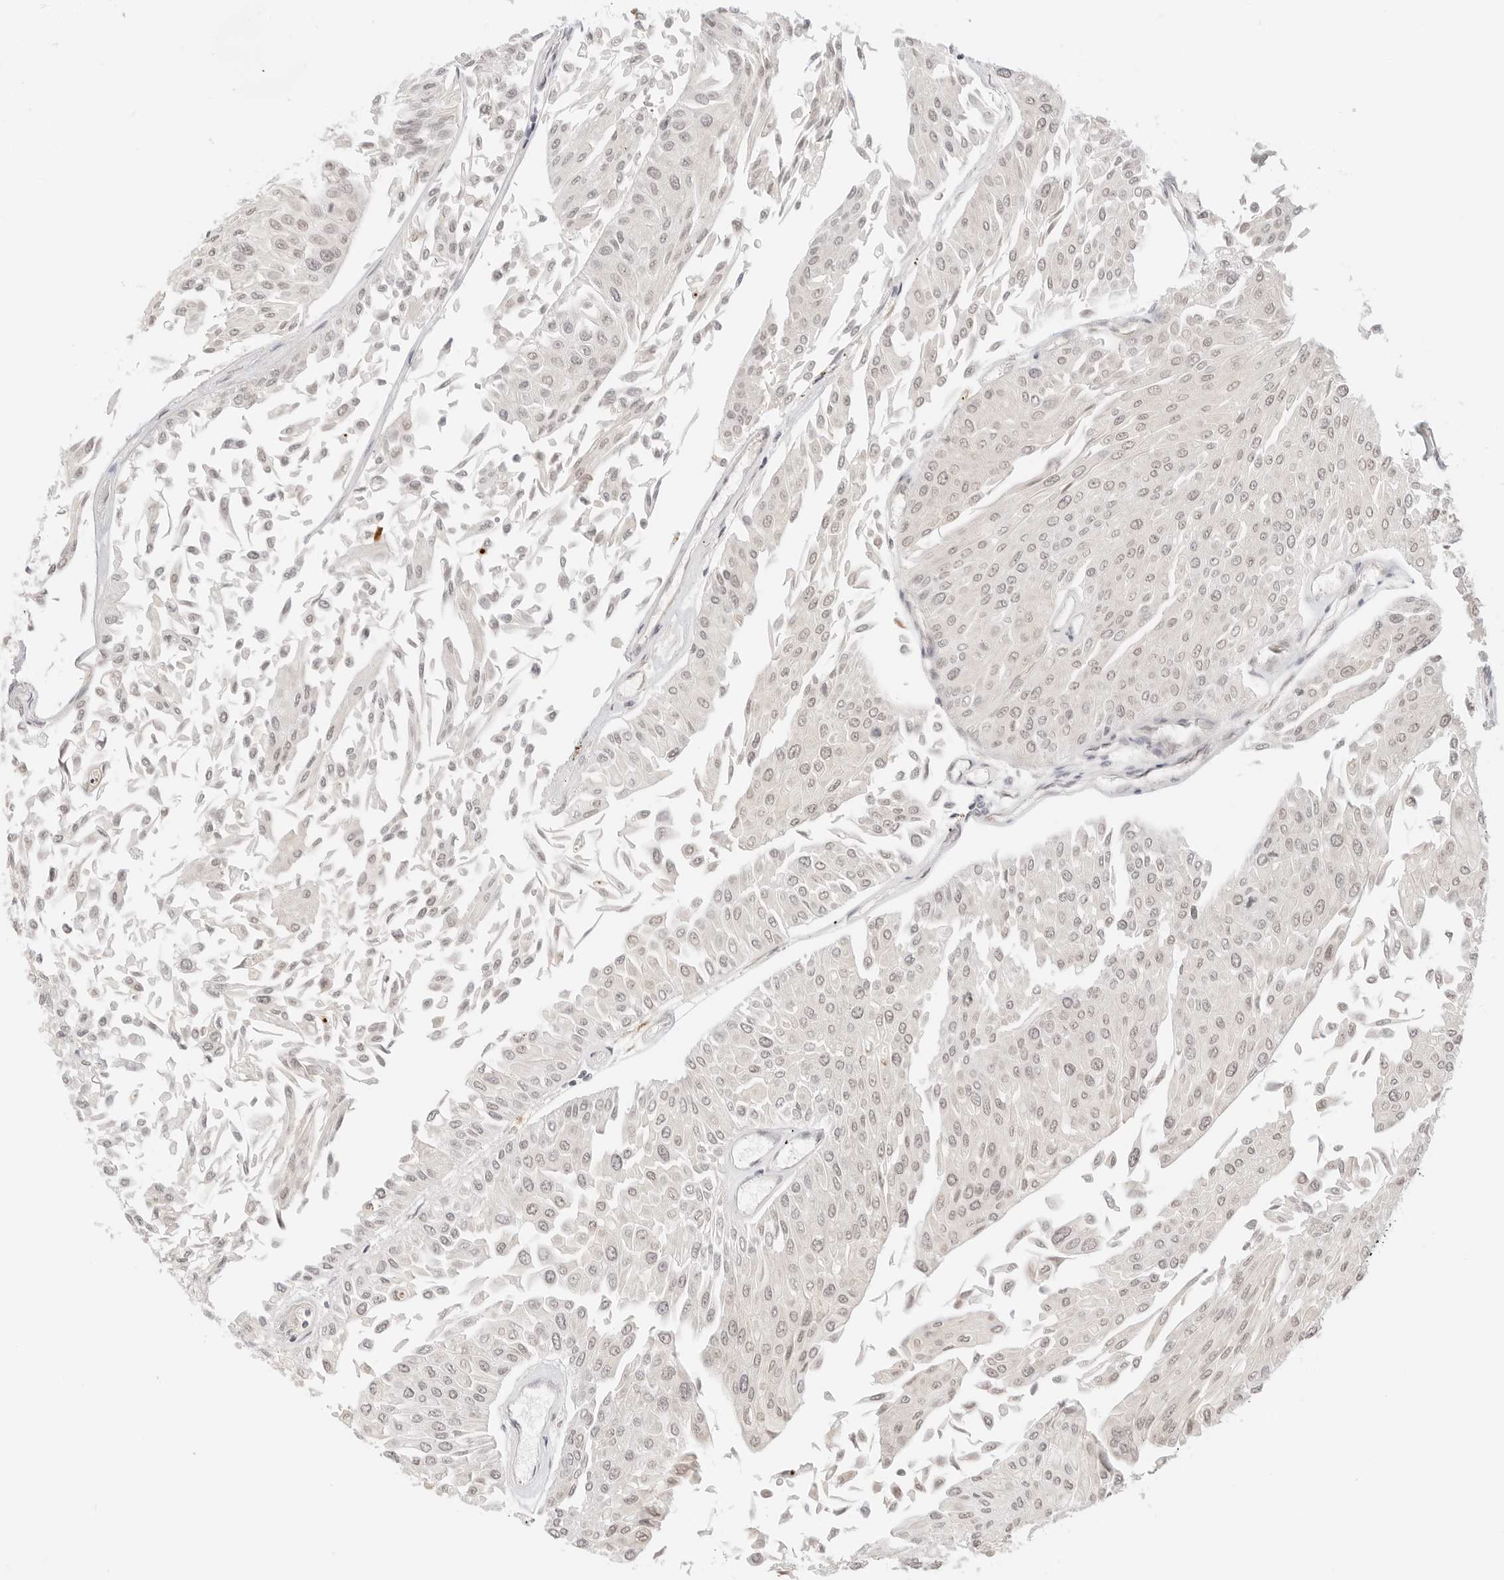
{"staining": {"intensity": "weak", "quantity": ">75%", "location": "nuclear"}, "tissue": "urothelial cancer", "cell_type": "Tumor cells", "image_type": "cancer", "snomed": [{"axis": "morphology", "description": "Urothelial carcinoma, Low grade"}, {"axis": "topography", "description": "Urinary bladder"}], "caption": "This is a photomicrograph of immunohistochemistry staining of urothelial cancer, which shows weak positivity in the nuclear of tumor cells.", "gene": "SEPTIN4", "patient": {"sex": "male", "age": 67}}